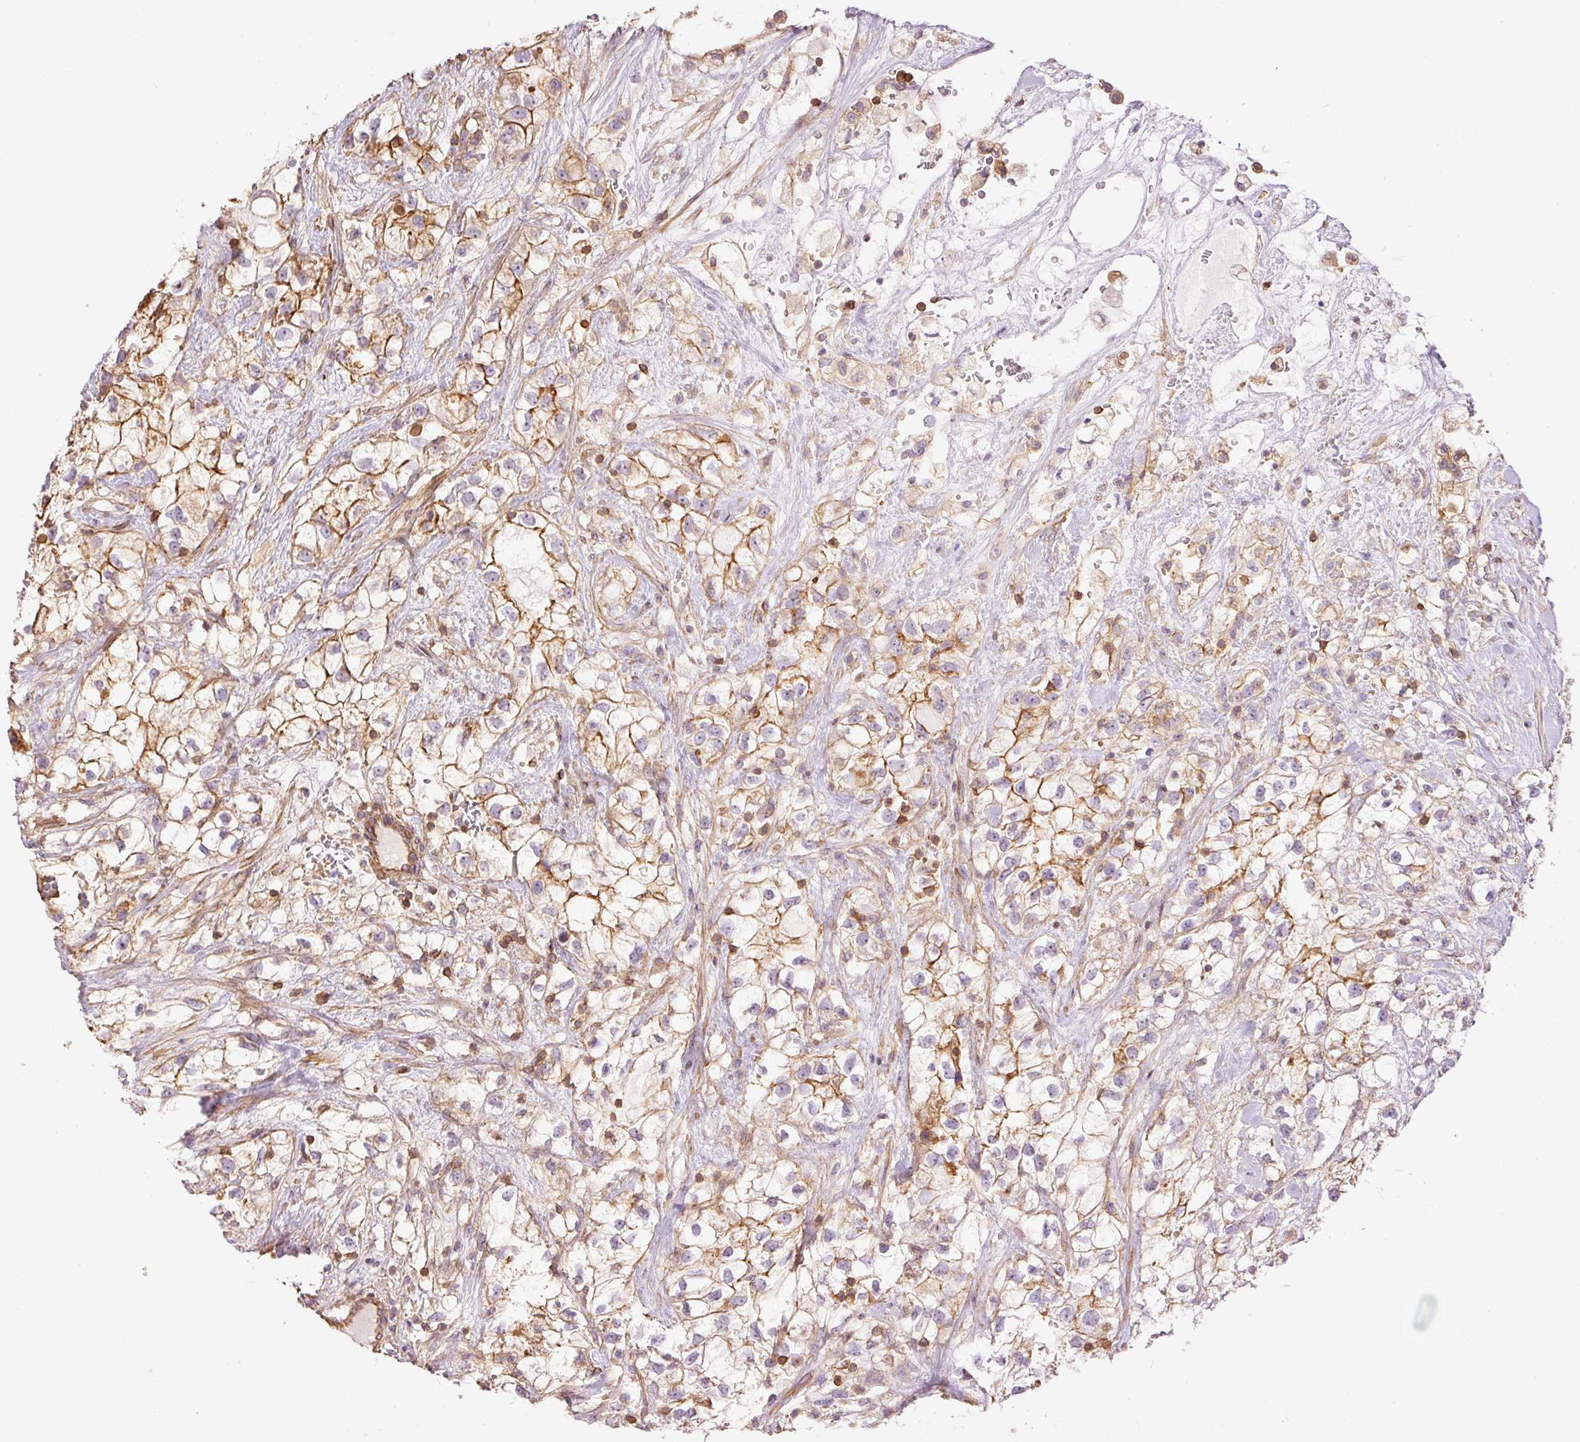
{"staining": {"intensity": "moderate", "quantity": "25%-75%", "location": "cytoplasmic/membranous"}, "tissue": "renal cancer", "cell_type": "Tumor cells", "image_type": "cancer", "snomed": [{"axis": "morphology", "description": "Adenocarcinoma, NOS"}, {"axis": "topography", "description": "Kidney"}], "caption": "Human renal adenocarcinoma stained for a protein (brown) displays moderate cytoplasmic/membranous positive staining in about 25%-75% of tumor cells.", "gene": "PPP1R1B", "patient": {"sex": "male", "age": 59}}